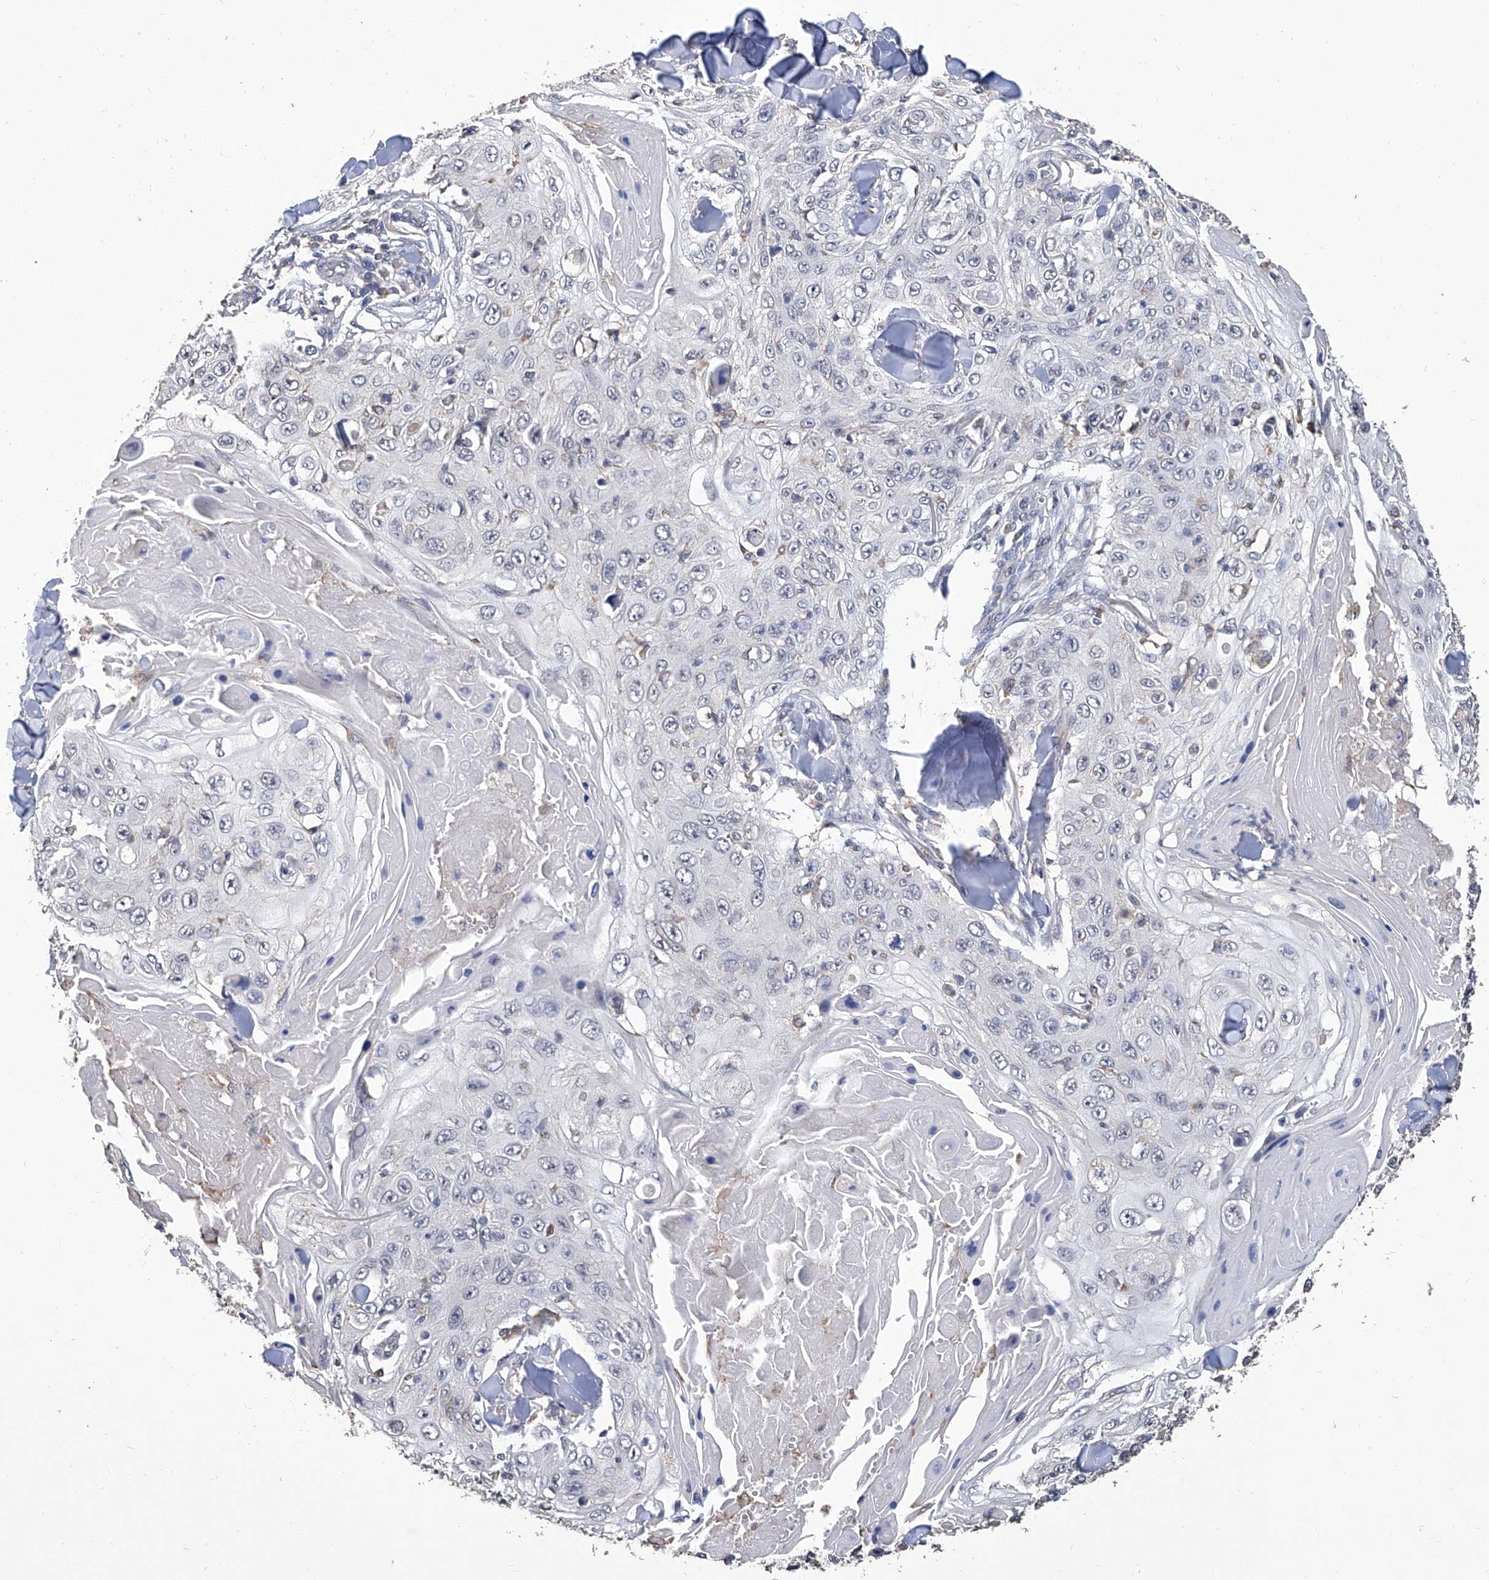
{"staining": {"intensity": "negative", "quantity": "none", "location": "none"}, "tissue": "skin cancer", "cell_type": "Tumor cells", "image_type": "cancer", "snomed": [{"axis": "morphology", "description": "Squamous cell carcinoma, NOS"}, {"axis": "topography", "description": "Skin"}], "caption": "Tumor cells are negative for protein expression in human squamous cell carcinoma (skin). Nuclei are stained in blue.", "gene": "GPT", "patient": {"sex": "male", "age": 86}}